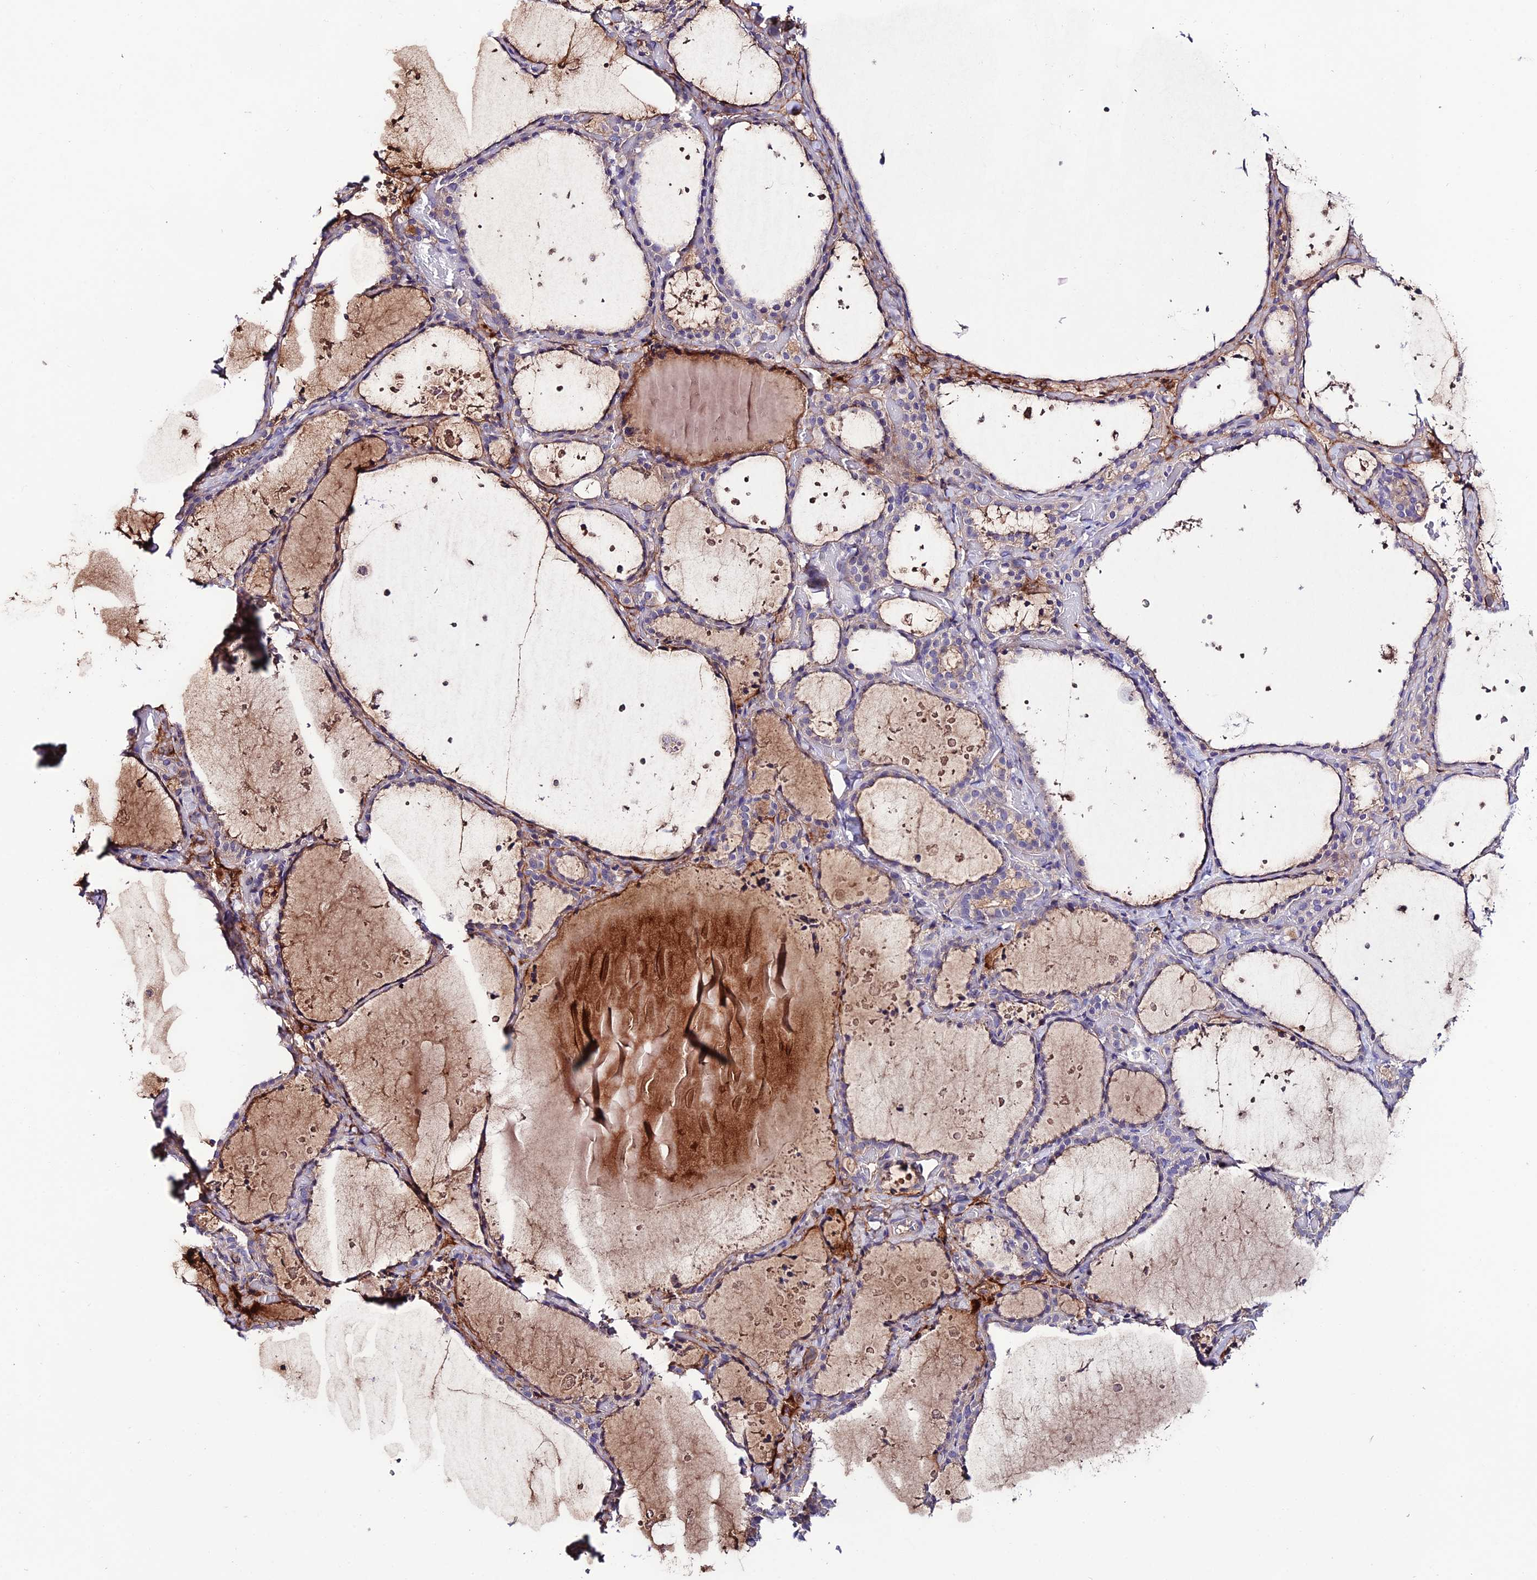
{"staining": {"intensity": "weak", "quantity": "<25%", "location": "cytoplasmic/membranous"}, "tissue": "thyroid gland", "cell_type": "Glandular cells", "image_type": "normal", "snomed": [{"axis": "morphology", "description": "Normal tissue, NOS"}, {"axis": "topography", "description": "Thyroid gland"}], "caption": "This image is of benign thyroid gland stained with immunohistochemistry to label a protein in brown with the nuclei are counter-stained blue. There is no expression in glandular cells.", "gene": "BRME1", "patient": {"sex": "female", "age": 44}}